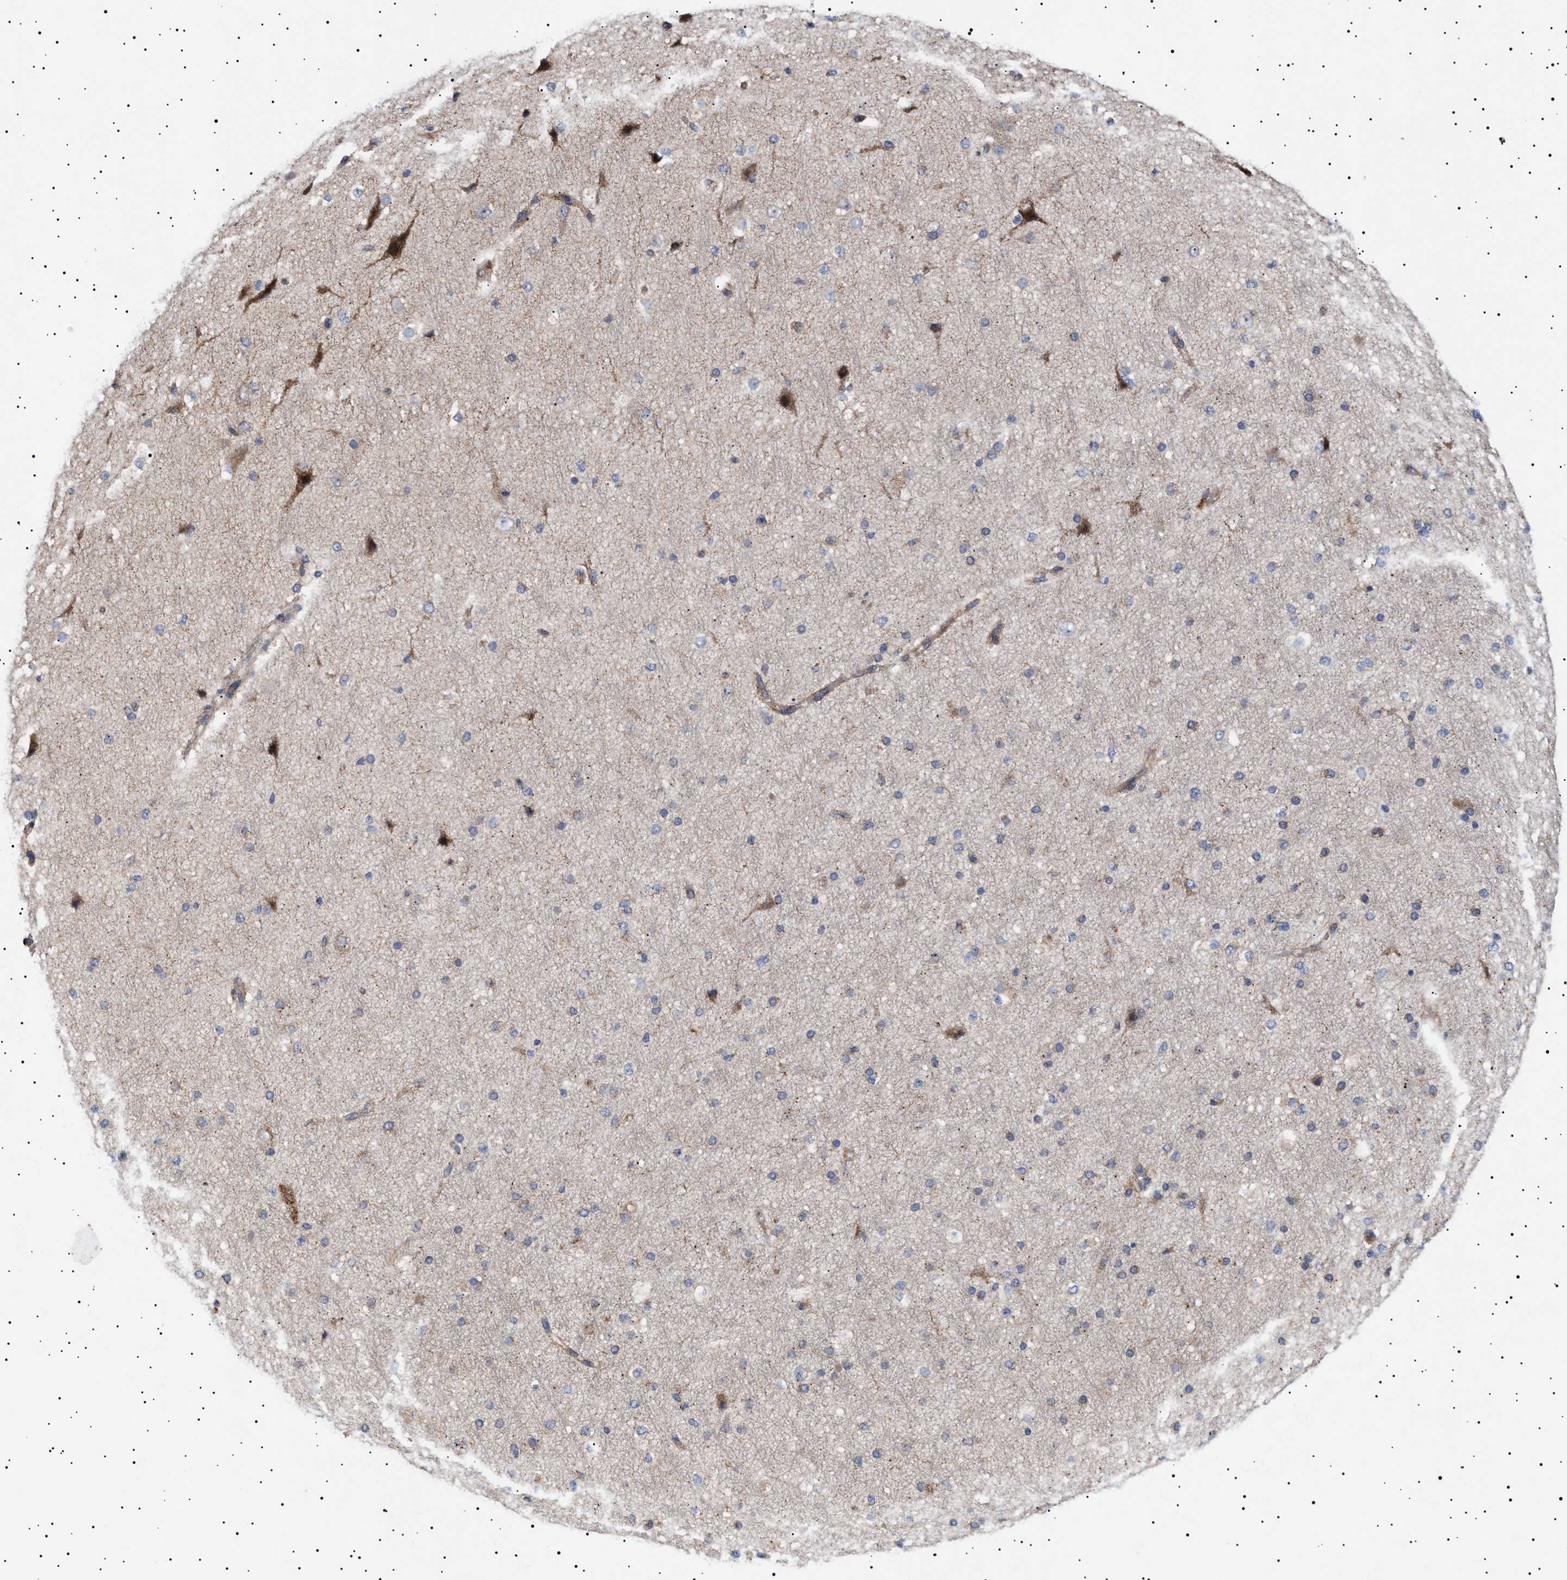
{"staining": {"intensity": "weak", "quantity": "25%-75%", "location": "cytoplasmic/membranous"}, "tissue": "cerebral cortex", "cell_type": "Endothelial cells", "image_type": "normal", "snomed": [{"axis": "morphology", "description": "Normal tissue, NOS"}, {"axis": "morphology", "description": "Developmental malformation"}, {"axis": "topography", "description": "Cerebral cortex"}], "caption": "A high-resolution micrograph shows immunohistochemistry staining of benign cerebral cortex, which reveals weak cytoplasmic/membranous expression in approximately 25%-75% of endothelial cells. (brown staining indicates protein expression, while blue staining denotes nuclei).", "gene": "MRPL10", "patient": {"sex": "female", "age": 30}}